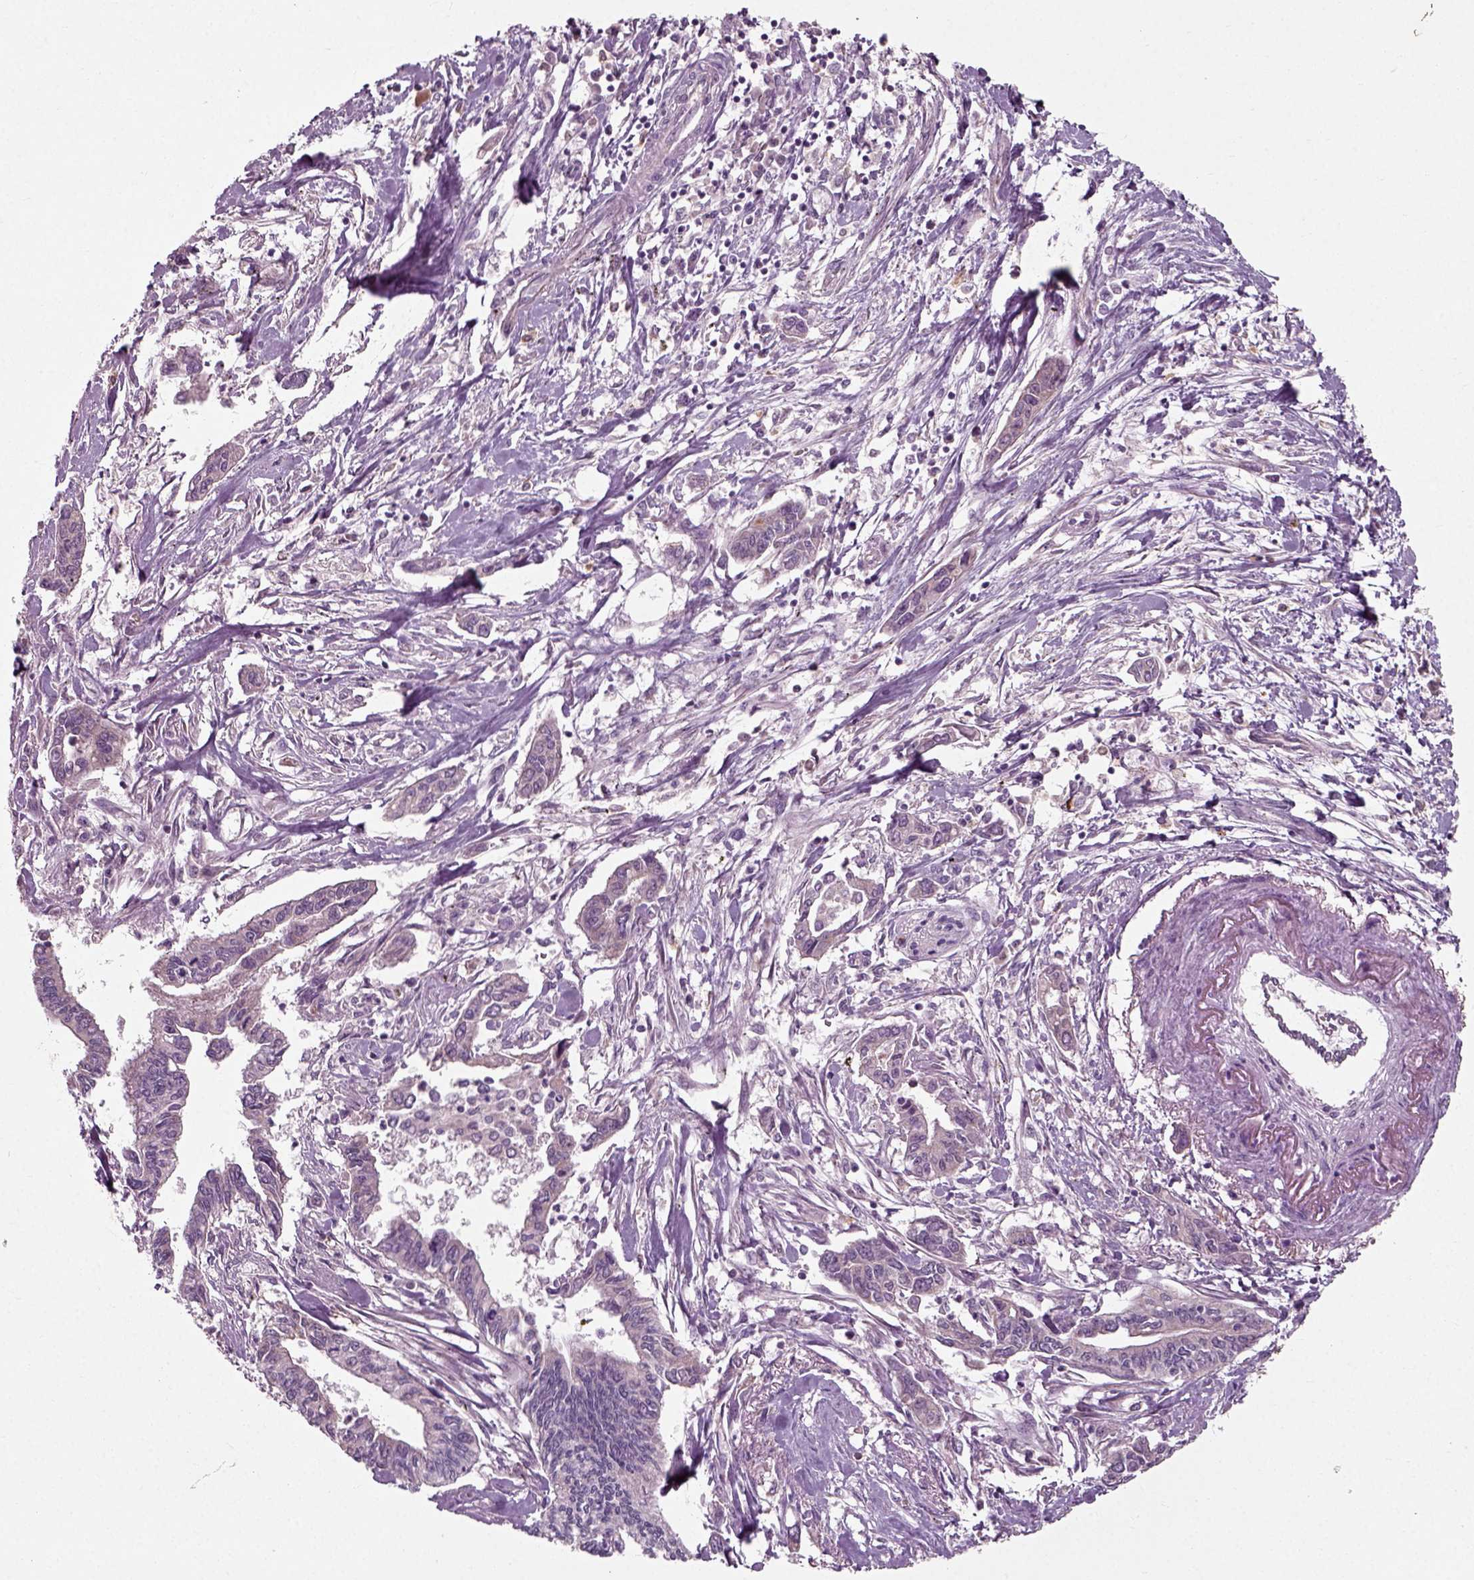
{"staining": {"intensity": "weak", "quantity": "<25%", "location": "cytoplasmic/membranous"}, "tissue": "pancreatic cancer", "cell_type": "Tumor cells", "image_type": "cancer", "snomed": [{"axis": "morphology", "description": "Adenocarcinoma, NOS"}, {"axis": "topography", "description": "Pancreas"}], "caption": "IHC micrograph of human pancreatic adenocarcinoma stained for a protein (brown), which reveals no positivity in tumor cells. Brightfield microscopy of IHC stained with DAB (brown) and hematoxylin (blue), captured at high magnification.", "gene": "RND2", "patient": {"sex": "male", "age": 60}}